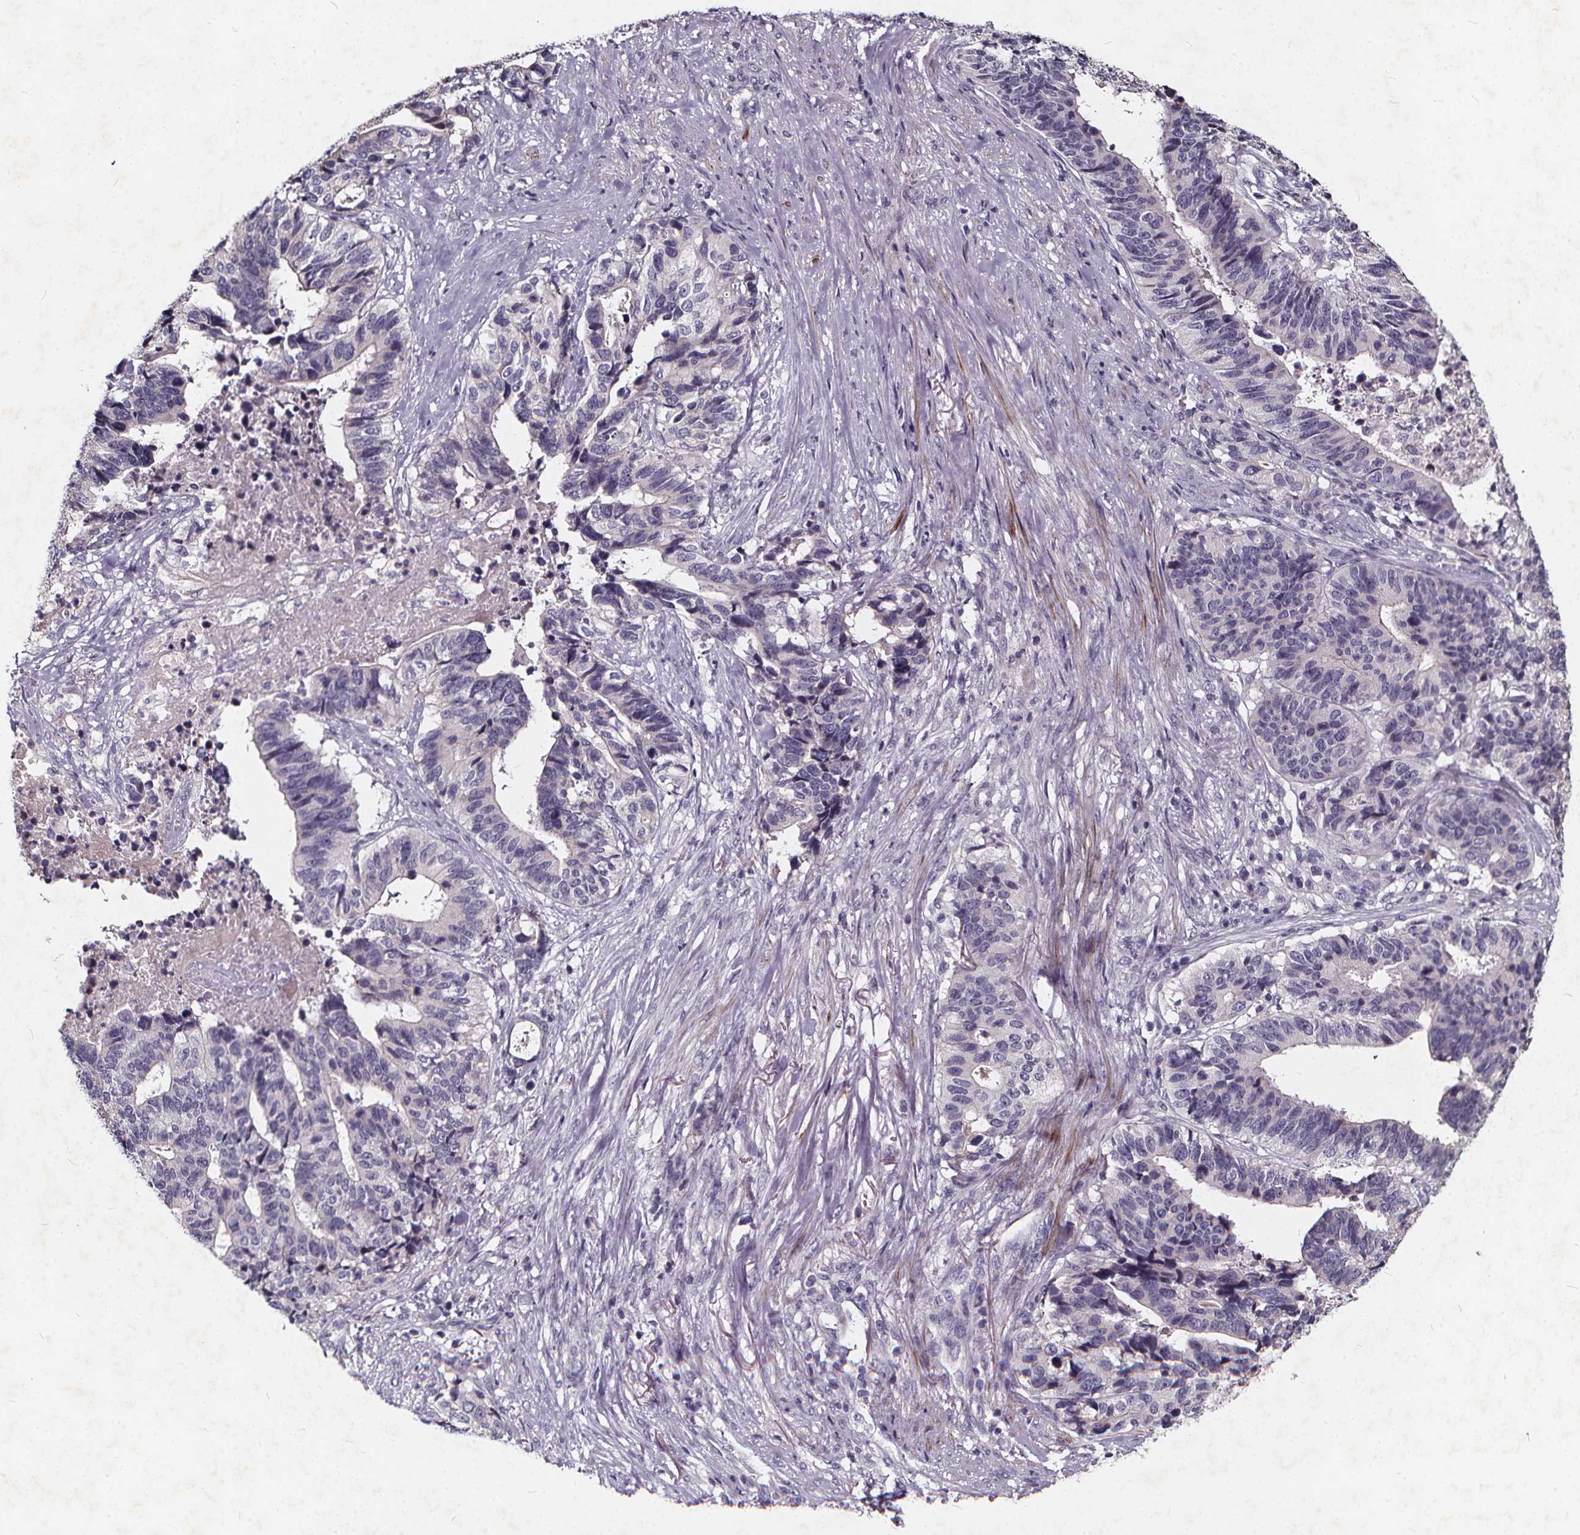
{"staining": {"intensity": "negative", "quantity": "none", "location": "none"}, "tissue": "stomach cancer", "cell_type": "Tumor cells", "image_type": "cancer", "snomed": [{"axis": "morphology", "description": "Adenocarcinoma, NOS"}, {"axis": "topography", "description": "Stomach, upper"}], "caption": "Human stomach adenocarcinoma stained for a protein using immunohistochemistry displays no staining in tumor cells.", "gene": "TSPAN14", "patient": {"sex": "female", "age": 67}}